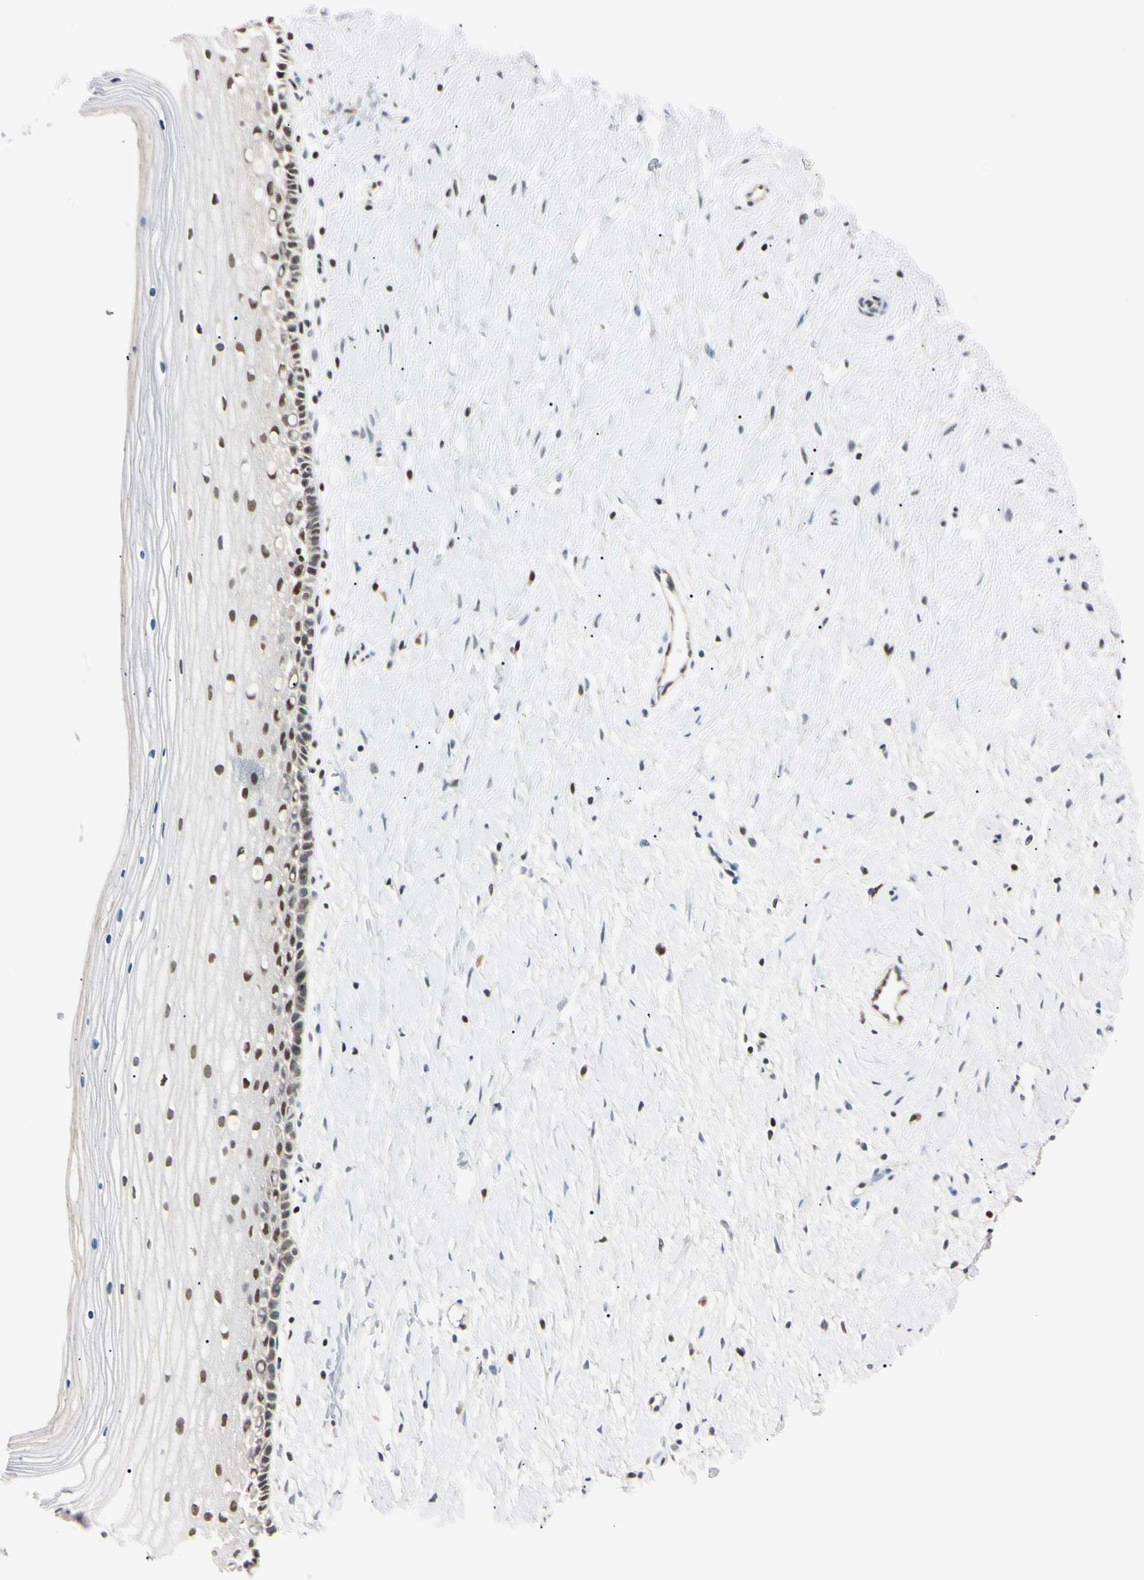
{"staining": {"intensity": "moderate", "quantity": ">75%", "location": "nuclear"}, "tissue": "cervix", "cell_type": "Glandular cells", "image_type": "normal", "snomed": [{"axis": "morphology", "description": "Normal tissue, NOS"}, {"axis": "topography", "description": "Cervix"}], "caption": "The micrograph demonstrates a brown stain indicating the presence of a protein in the nuclear of glandular cells in cervix.", "gene": "C1orf174", "patient": {"sex": "female", "age": 39}}